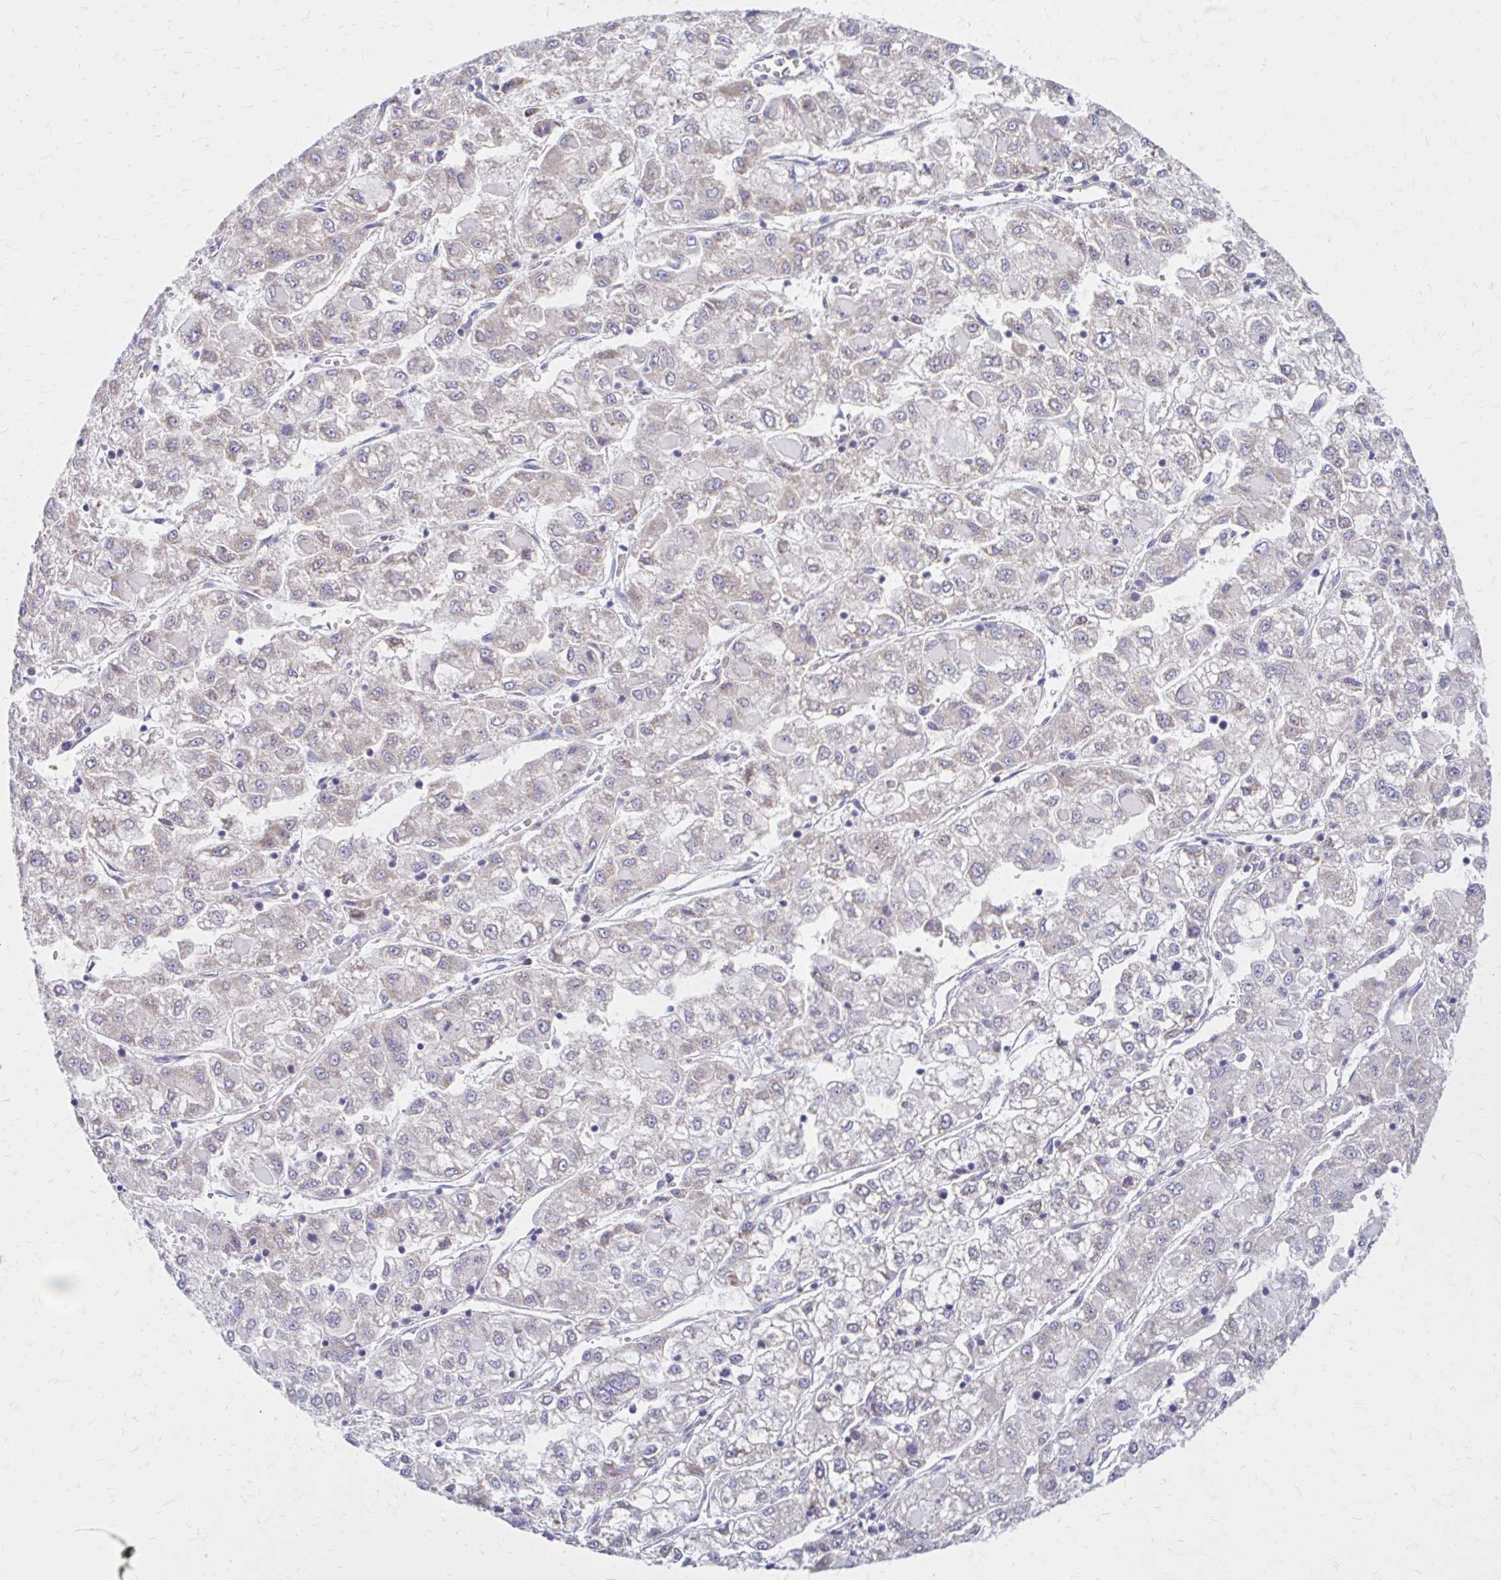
{"staining": {"intensity": "negative", "quantity": "none", "location": "none"}, "tissue": "liver cancer", "cell_type": "Tumor cells", "image_type": "cancer", "snomed": [{"axis": "morphology", "description": "Carcinoma, Hepatocellular, NOS"}, {"axis": "topography", "description": "Liver"}], "caption": "High magnification brightfield microscopy of liver cancer stained with DAB (brown) and counterstained with hematoxylin (blue): tumor cells show no significant staining.", "gene": "RPL27A", "patient": {"sex": "male", "age": 40}}